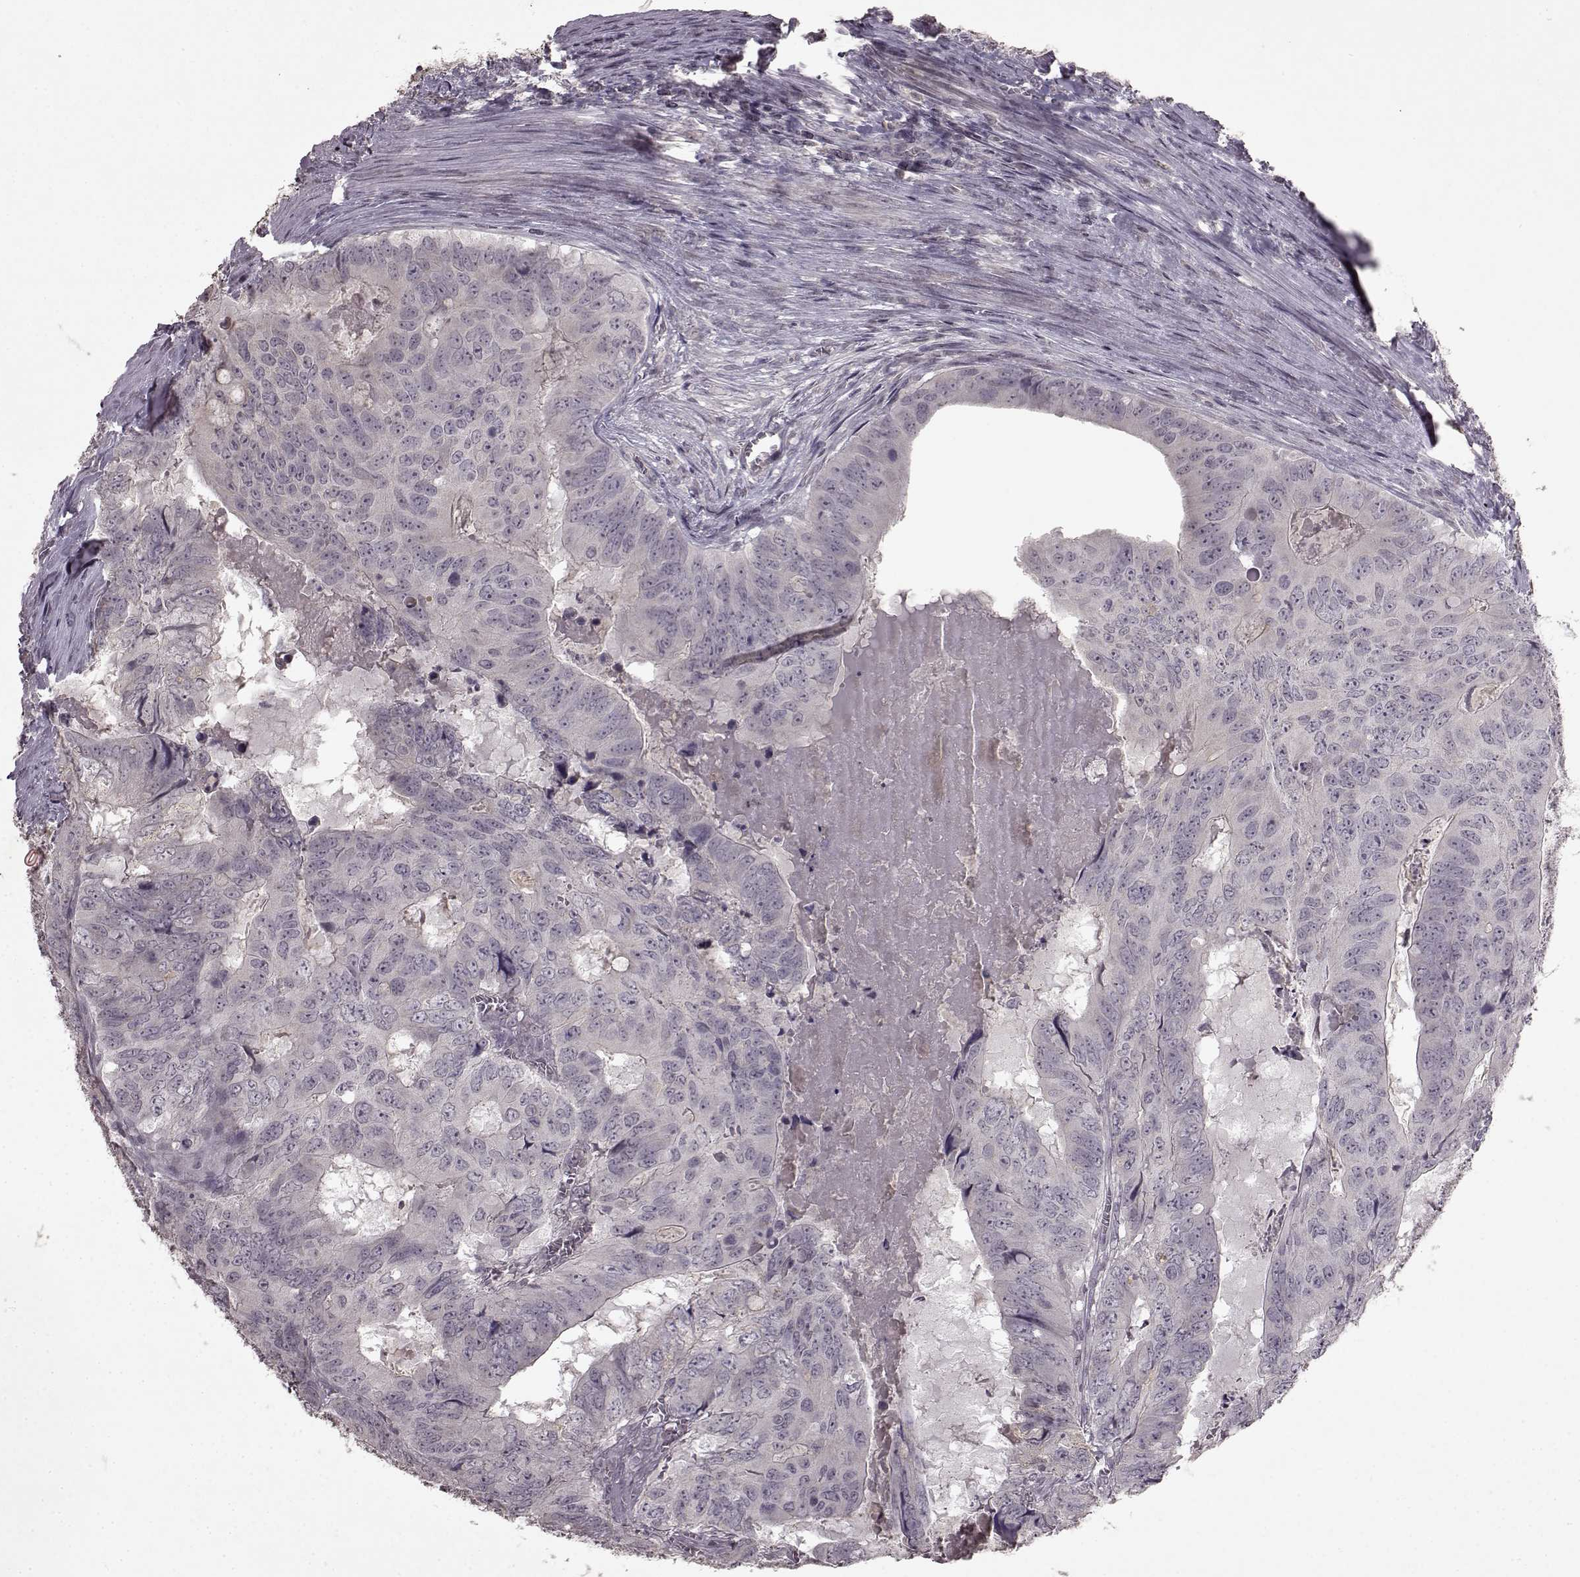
{"staining": {"intensity": "negative", "quantity": "none", "location": "none"}, "tissue": "colorectal cancer", "cell_type": "Tumor cells", "image_type": "cancer", "snomed": [{"axis": "morphology", "description": "Adenocarcinoma, NOS"}, {"axis": "topography", "description": "Colon"}], "caption": "This is an immunohistochemistry photomicrograph of colorectal adenocarcinoma. There is no staining in tumor cells.", "gene": "LHB", "patient": {"sex": "male", "age": 79}}